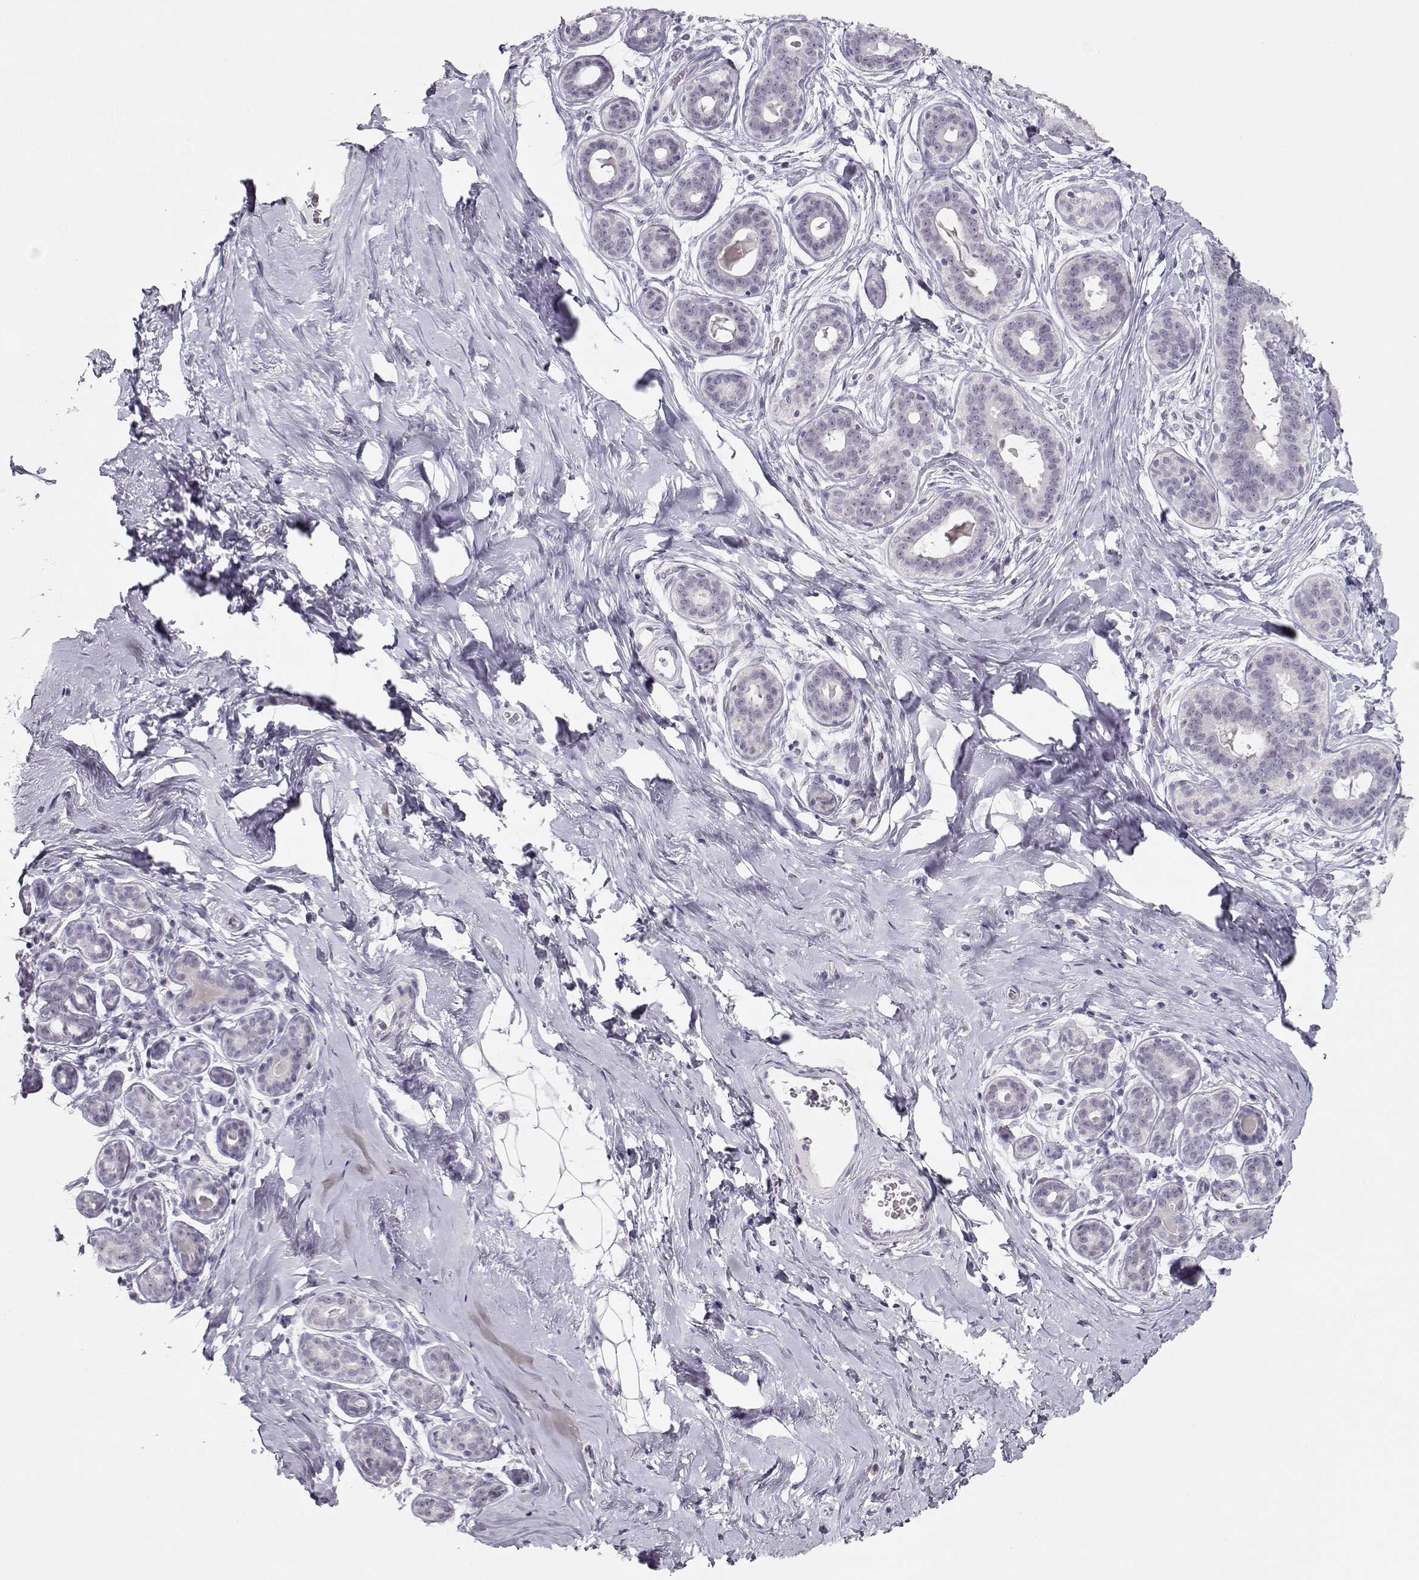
{"staining": {"intensity": "negative", "quantity": "none", "location": "none"}, "tissue": "breast", "cell_type": "Adipocytes", "image_type": "normal", "snomed": [{"axis": "morphology", "description": "Normal tissue, NOS"}, {"axis": "topography", "description": "Skin"}, {"axis": "topography", "description": "Breast"}], "caption": "Photomicrograph shows no significant protein positivity in adipocytes of normal breast.", "gene": "IMPG1", "patient": {"sex": "female", "age": 43}}